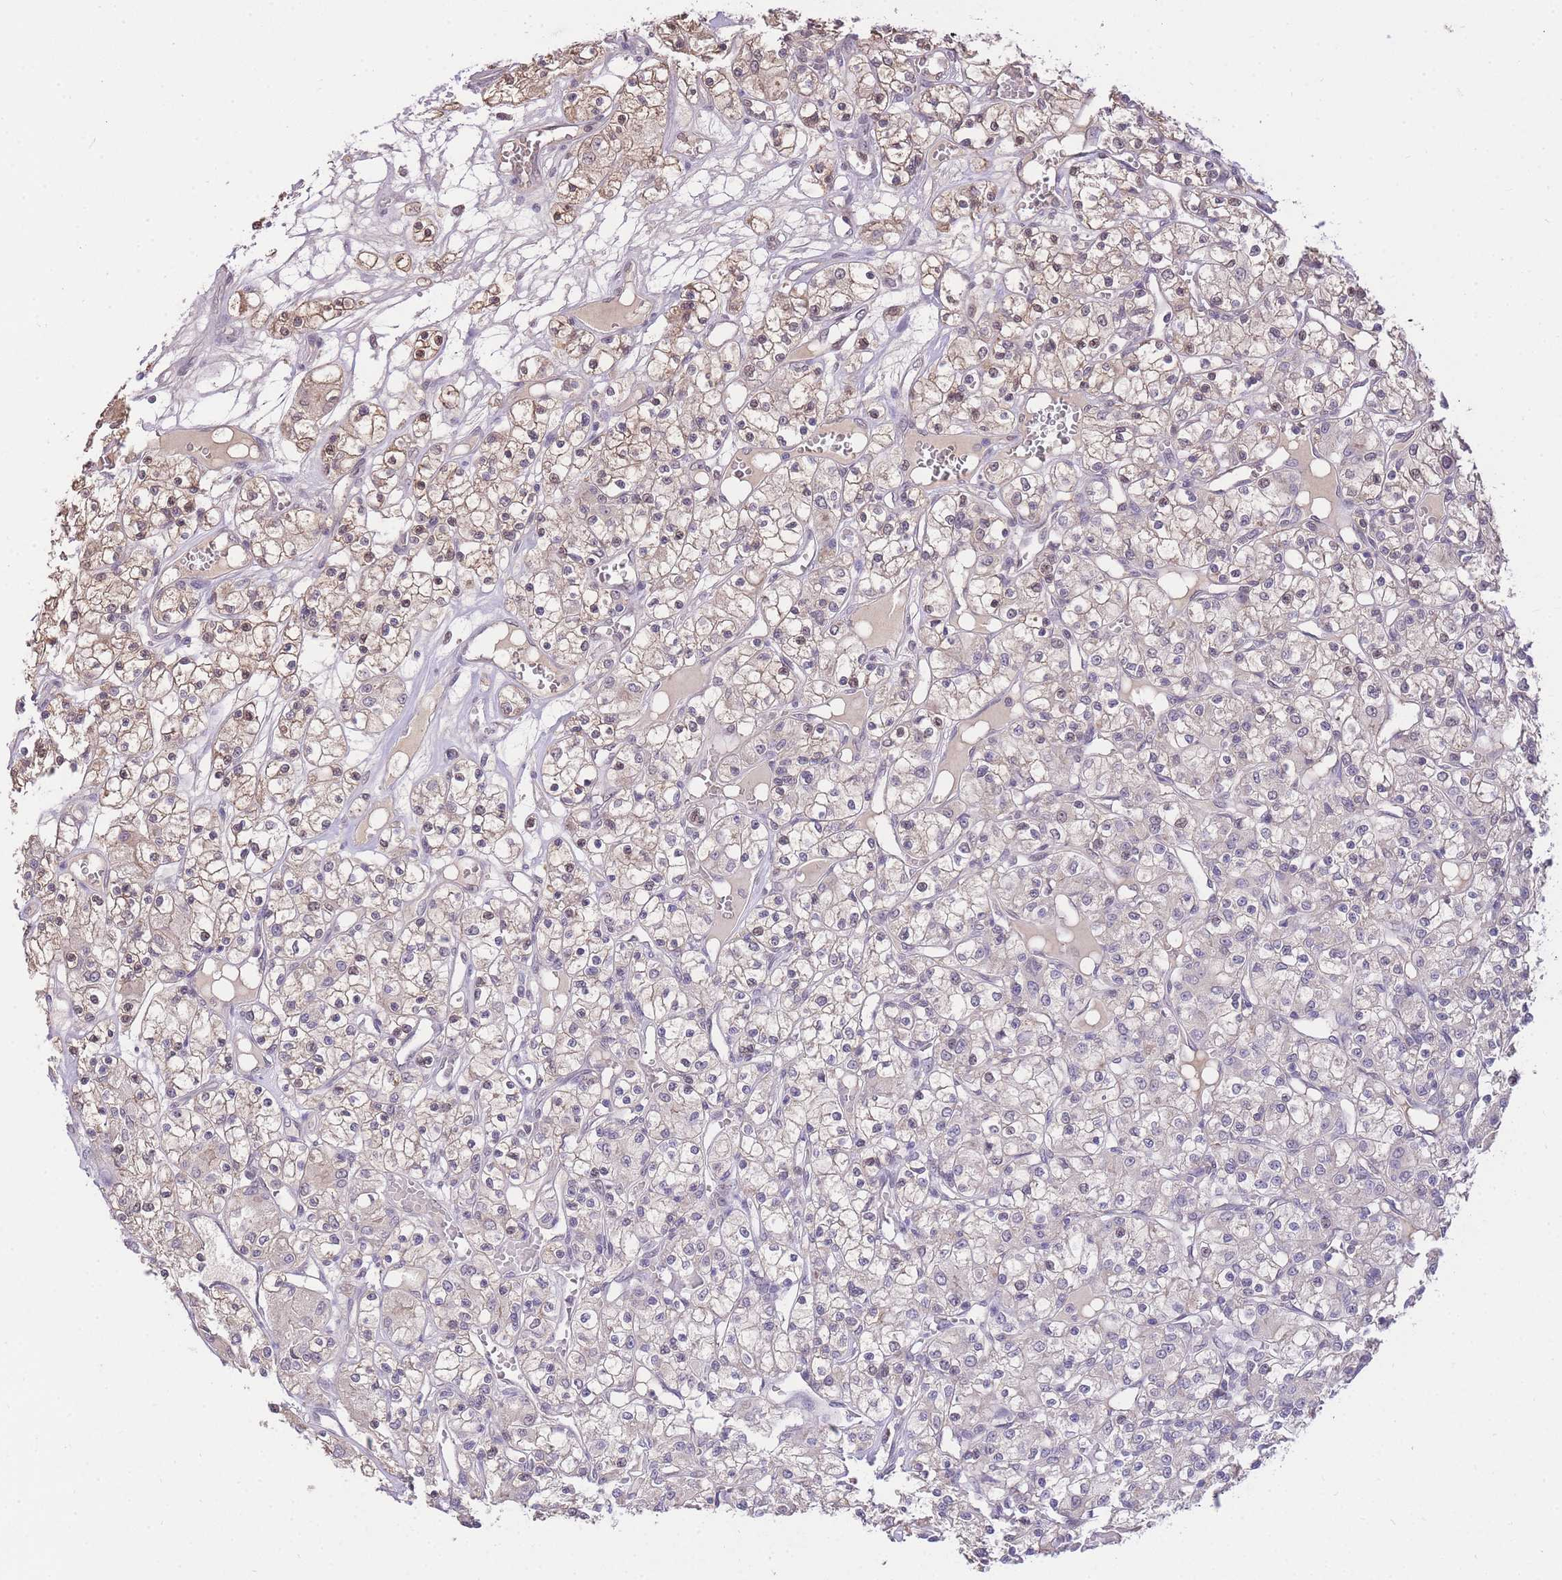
{"staining": {"intensity": "moderate", "quantity": "<25%", "location": "nuclear"}, "tissue": "renal cancer", "cell_type": "Tumor cells", "image_type": "cancer", "snomed": [{"axis": "morphology", "description": "Adenocarcinoma, NOS"}, {"axis": "topography", "description": "Kidney"}], "caption": "A low amount of moderate nuclear positivity is identified in about <25% of tumor cells in renal adenocarcinoma tissue.", "gene": "UBXN7", "patient": {"sex": "female", "age": 59}}